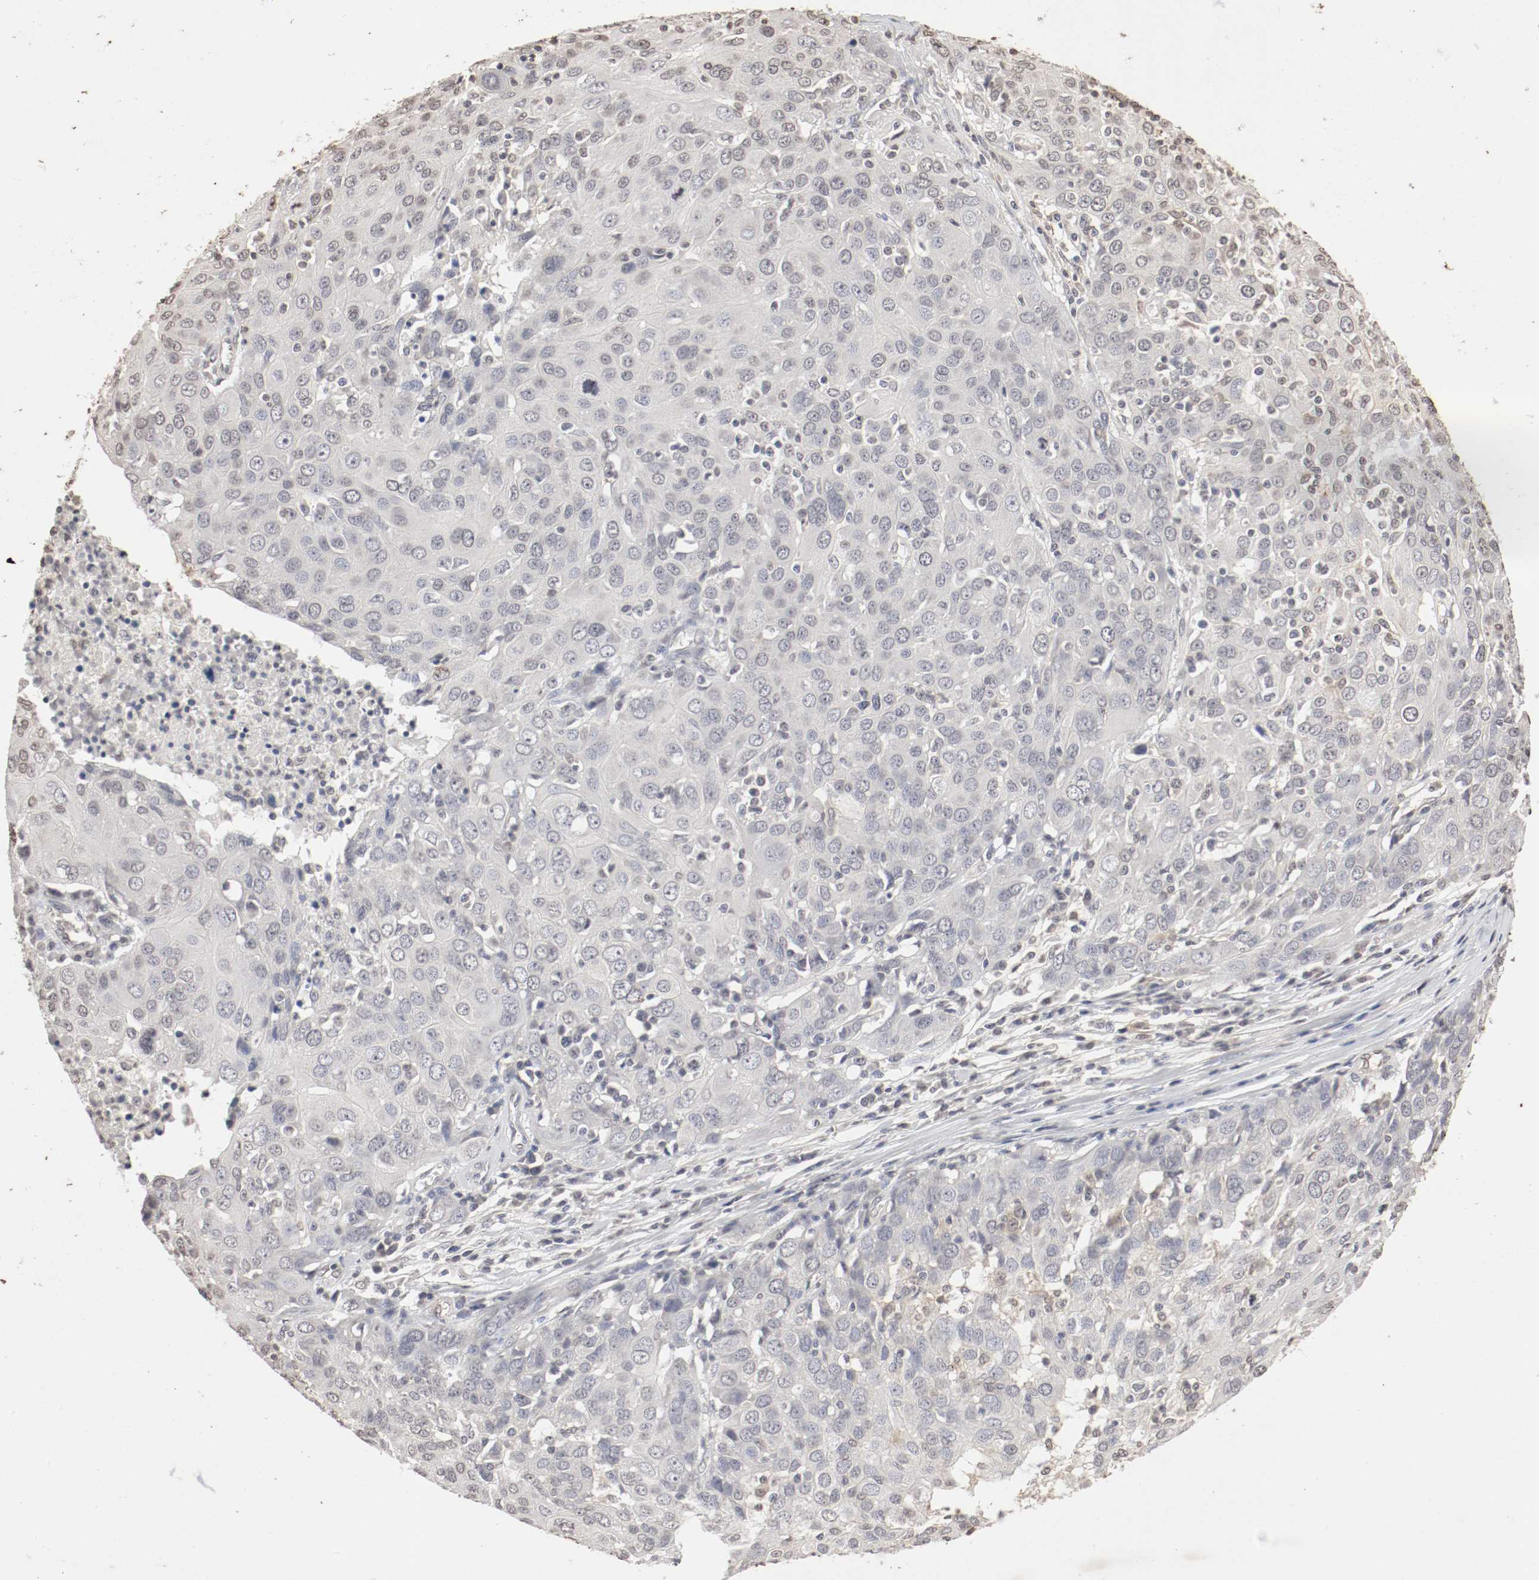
{"staining": {"intensity": "negative", "quantity": "none", "location": "none"}, "tissue": "ovarian cancer", "cell_type": "Tumor cells", "image_type": "cancer", "snomed": [{"axis": "morphology", "description": "Carcinoma, endometroid"}, {"axis": "topography", "description": "Ovary"}], "caption": "Histopathology image shows no significant protein staining in tumor cells of ovarian cancer. (IHC, brightfield microscopy, high magnification).", "gene": "WASL", "patient": {"sex": "female", "age": 50}}